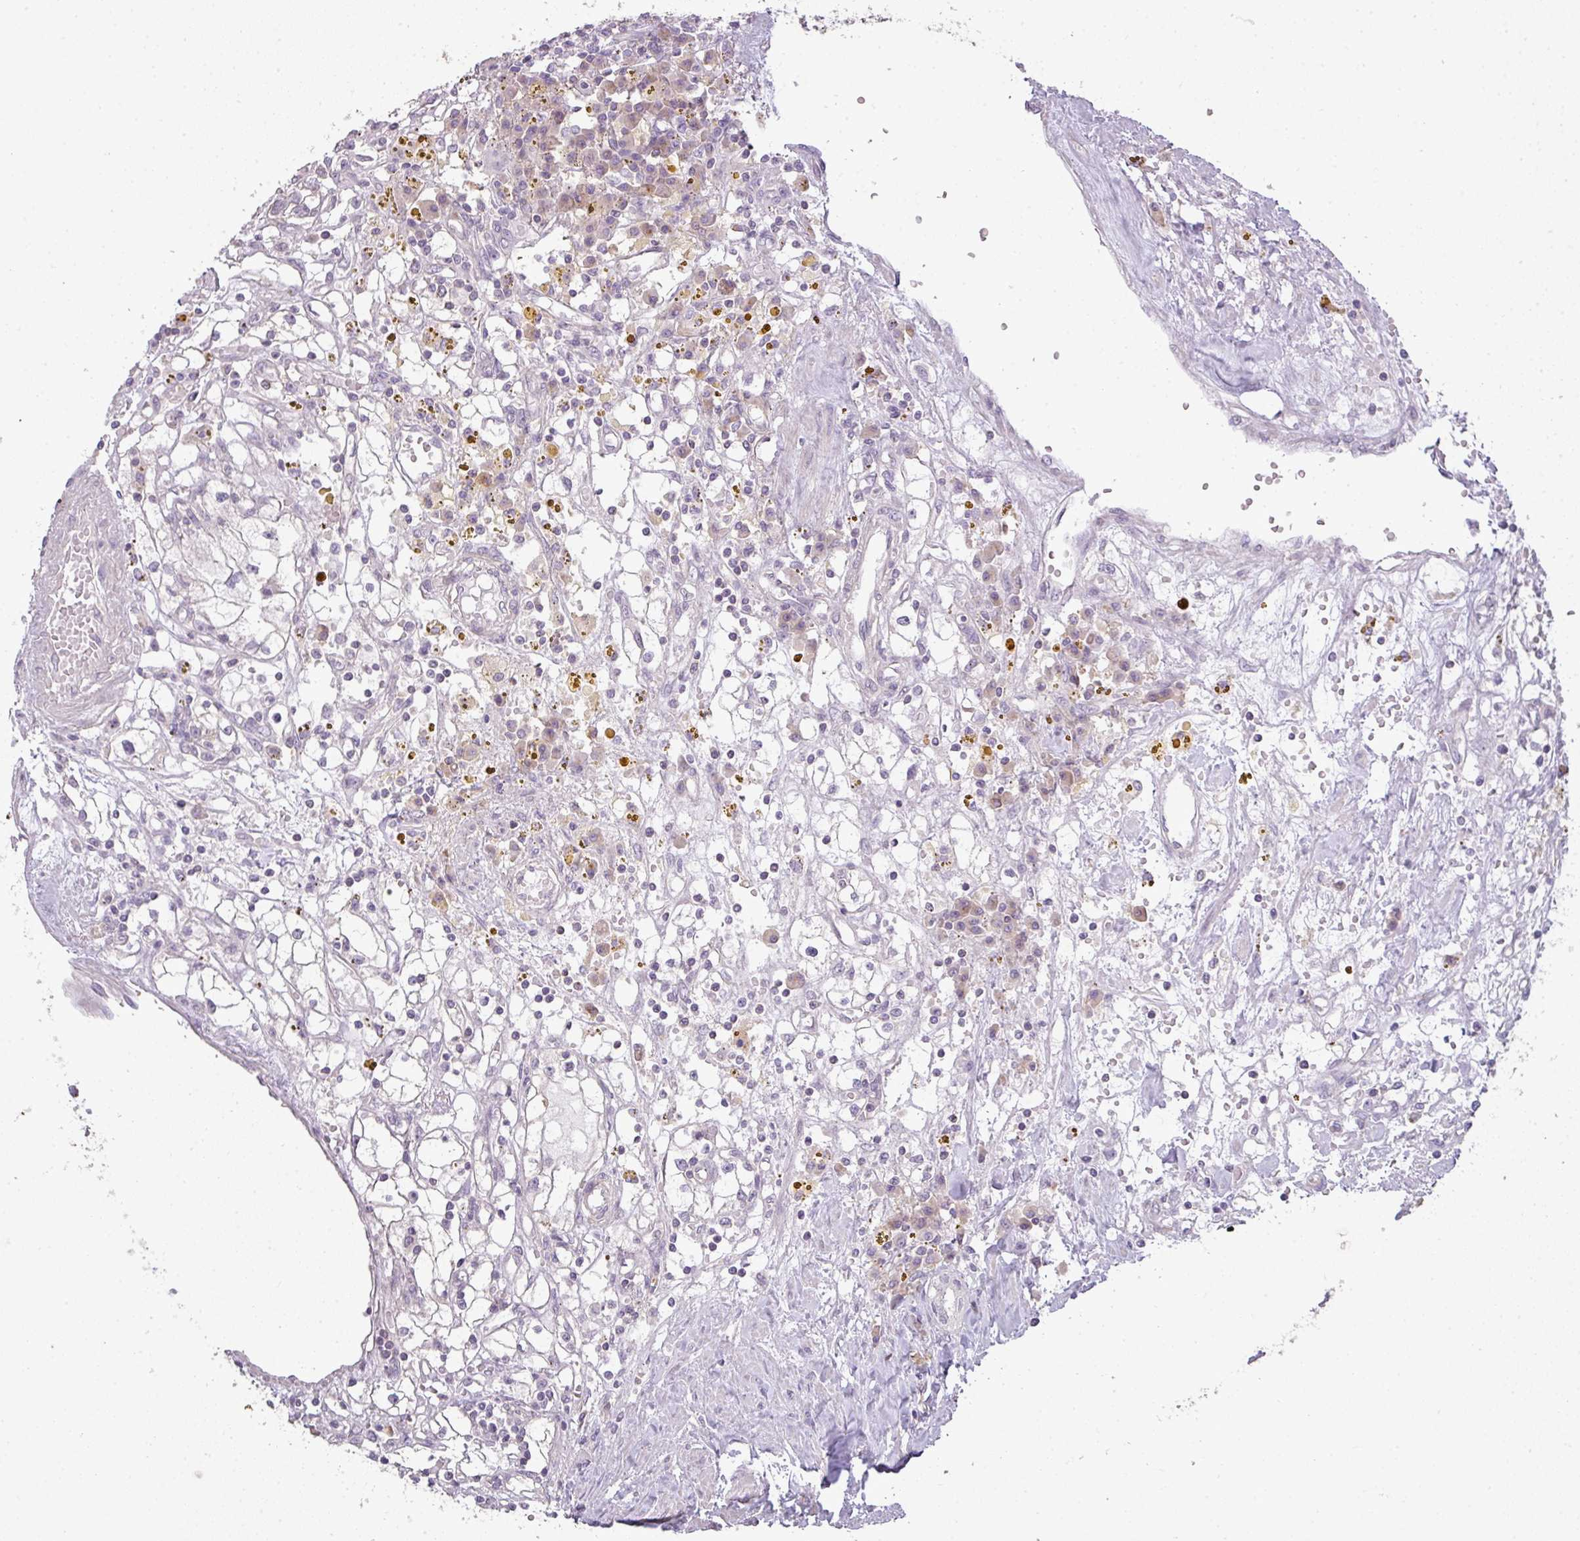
{"staining": {"intensity": "negative", "quantity": "none", "location": "none"}, "tissue": "renal cancer", "cell_type": "Tumor cells", "image_type": "cancer", "snomed": [{"axis": "morphology", "description": "Adenocarcinoma, NOS"}, {"axis": "topography", "description": "Kidney"}], "caption": "An immunohistochemistry (IHC) histopathology image of renal adenocarcinoma is shown. There is no staining in tumor cells of renal adenocarcinoma. (DAB (3,3'-diaminobenzidine) immunohistochemistry visualized using brightfield microscopy, high magnification).", "gene": "LY9", "patient": {"sex": "male", "age": 56}}